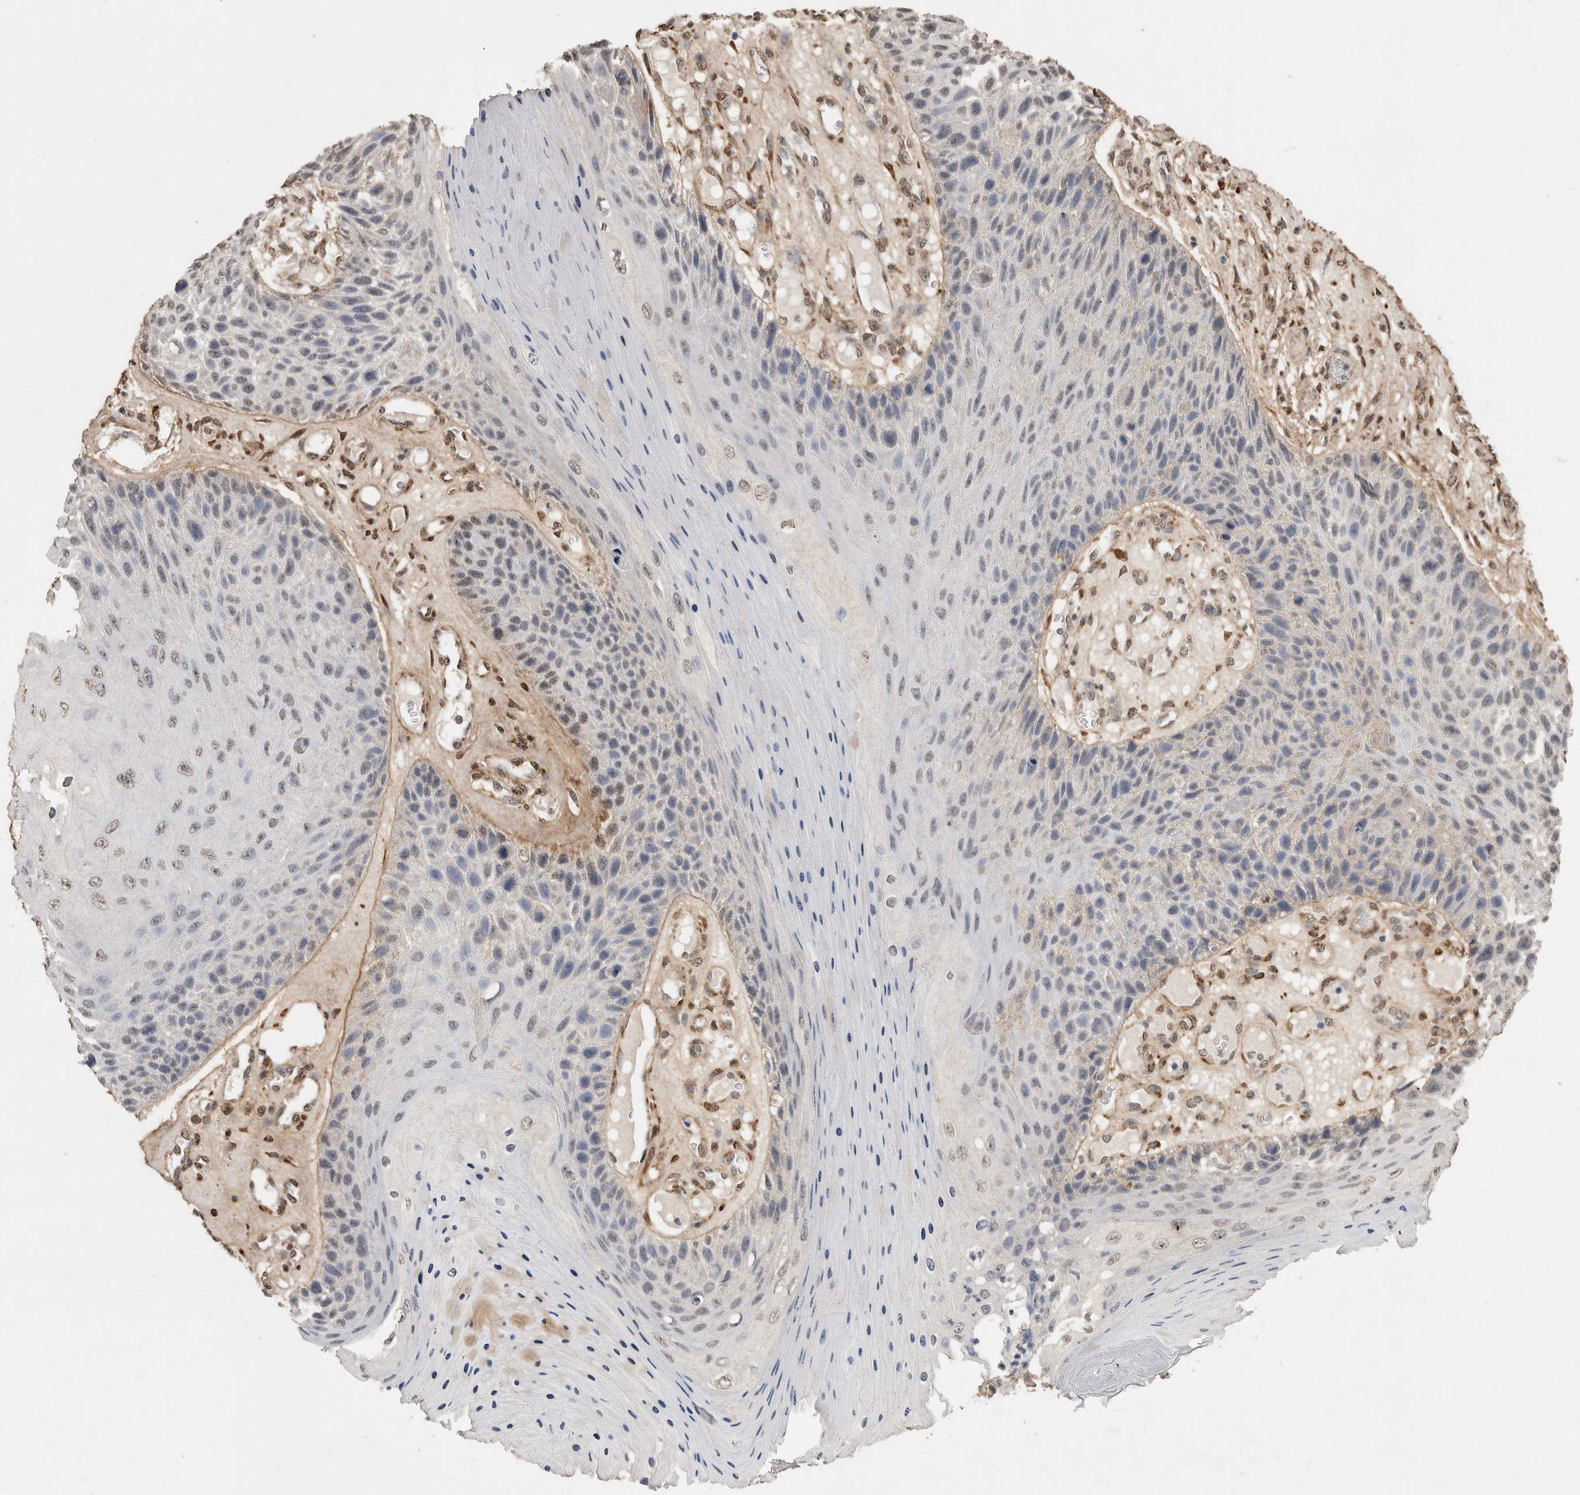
{"staining": {"intensity": "negative", "quantity": "none", "location": "none"}, "tissue": "skin cancer", "cell_type": "Tumor cells", "image_type": "cancer", "snomed": [{"axis": "morphology", "description": "Squamous cell carcinoma, NOS"}, {"axis": "topography", "description": "Skin"}], "caption": "Protein analysis of skin cancer exhibits no significant expression in tumor cells.", "gene": "C1QTNF5", "patient": {"sex": "female", "age": 88}}